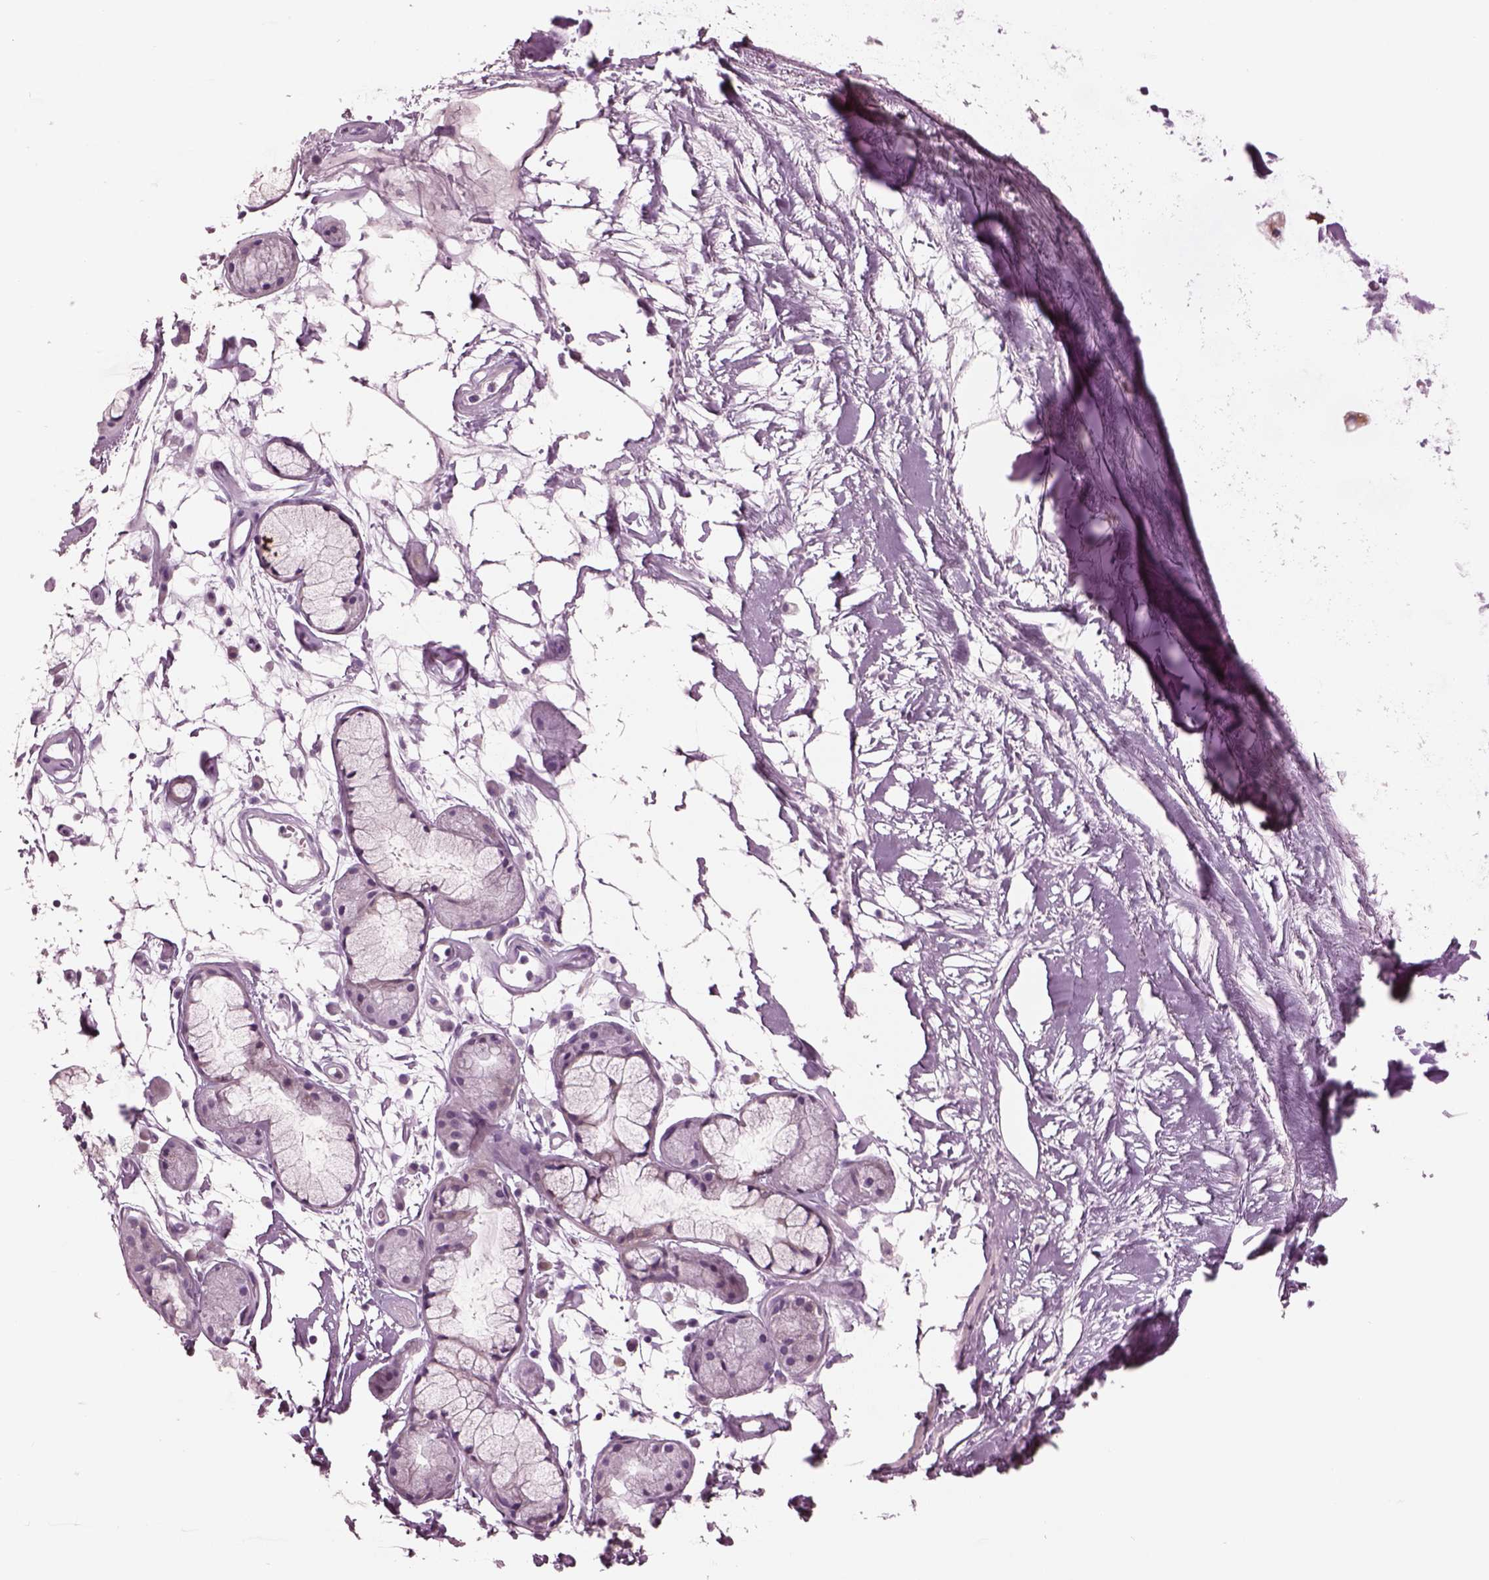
{"staining": {"intensity": "negative", "quantity": "none", "location": "none"}, "tissue": "soft tissue", "cell_type": "Chondrocytes", "image_type": "normal", "snomed": [{"axis": "morphology", "description": "Normal tissue, NOS"}, {"axis": "morphology", "description": "Squamous cell carcinoma, NOS"}, {"axis": "topography", "description": "Cartilage tissue"}, {"axis": "topography", "description": "Lung"}], "caption": "Benign soft tissue was stained to show a protein in brown. There is no significant positivity in chondrocytes. (Immunohistochemistry (ihc), brightfield microscopy, high magnification).", "gene": "HYDIN", "patient": {"sex": "male", "age": 66}}